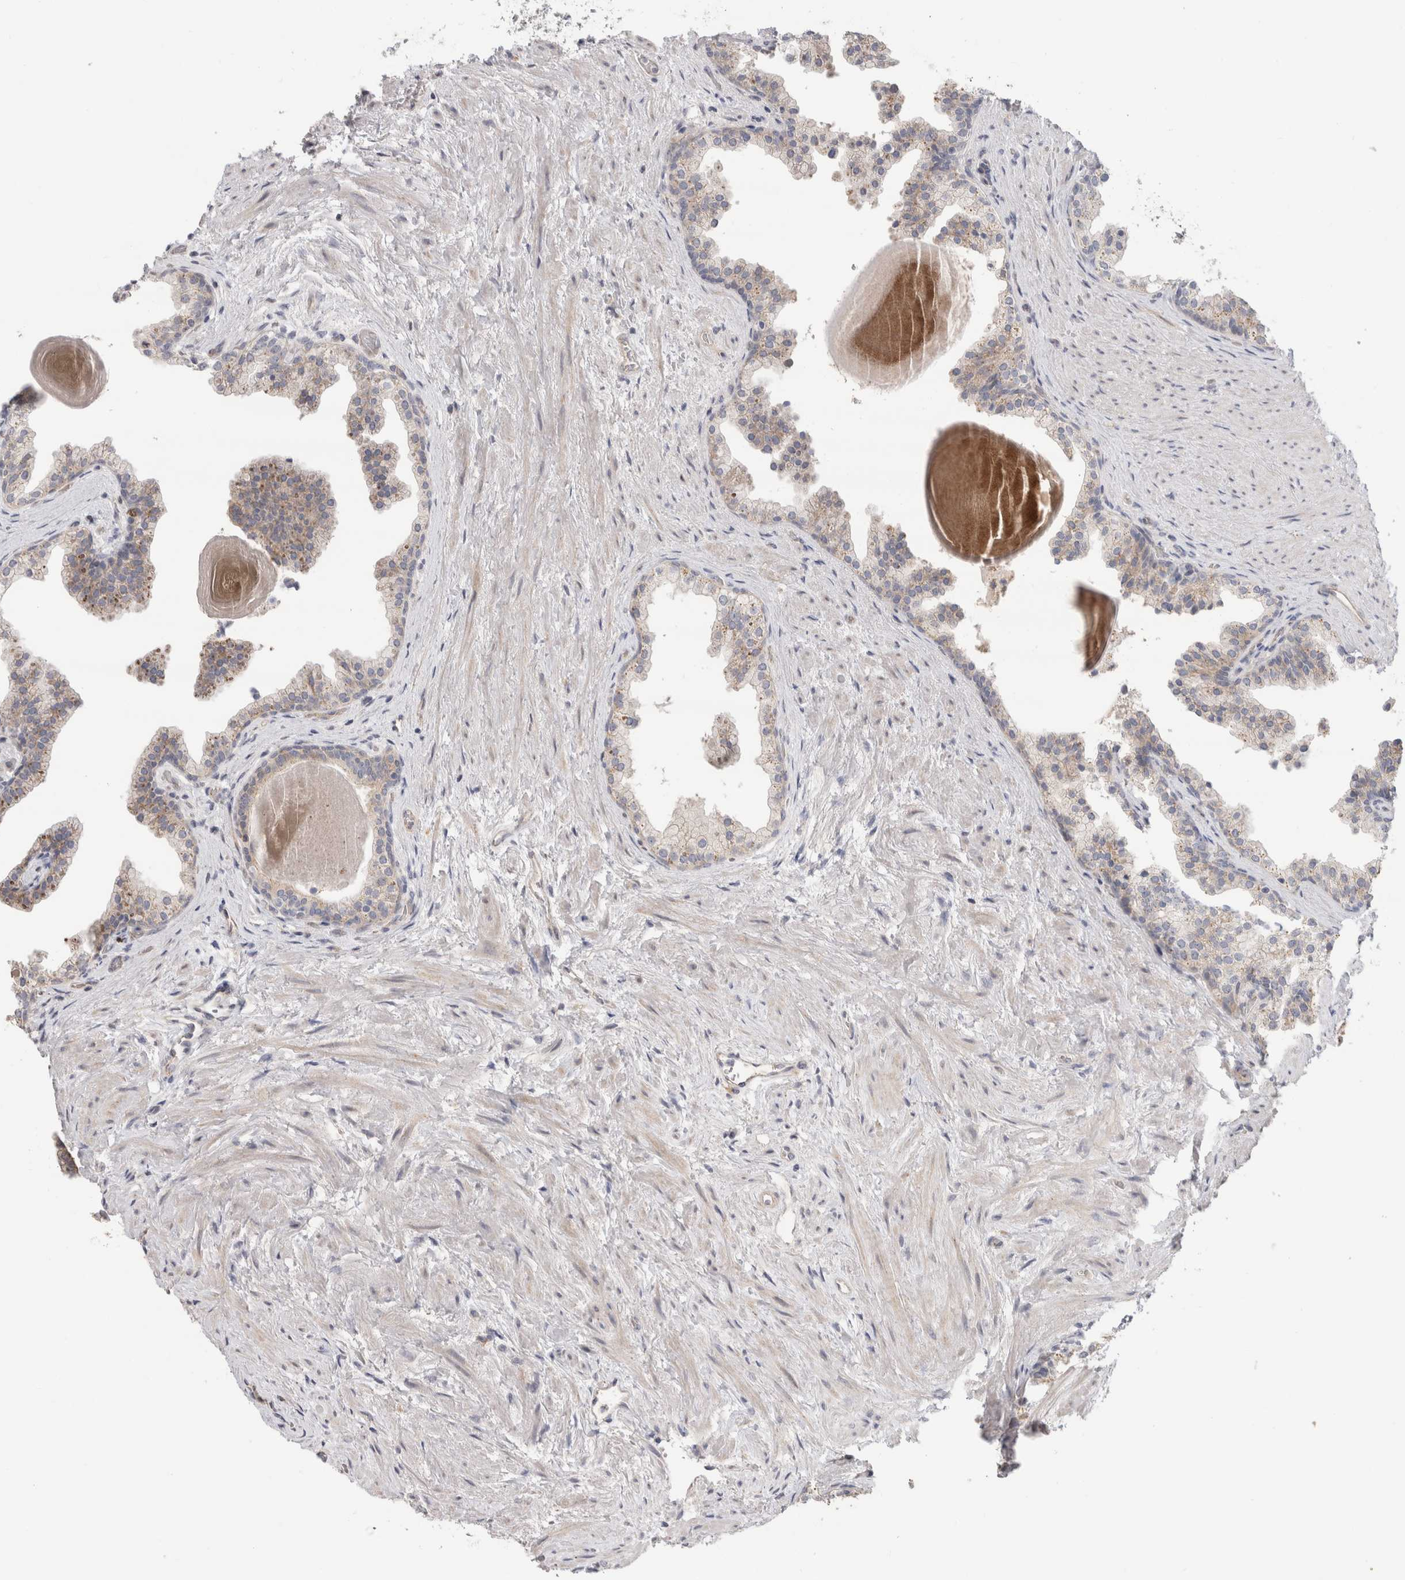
{"staining": {"intensity": "weak", "quantity": "25%-75%", "location": "cytoplasmic/membranous"}, "tissue": "prostate", "cell_type": "Glandular cells", "image_type": "normal", "snomed": [{"axis": "morphology", "description": "Normal tissue, NOS"}, {"axis": "topography", "description": "Prostate"}], "caption": "A micrograph of human prostate stained for a protein shows weak cytoplasmic/membranous brown staining in glandular cells. (Stains: DAB (3,3'-diaminobenzidine) in brown, nuclei in blue, Microscopy: brightfield microscopy at high magnification).", "gene": "AFP", "patient": {"sex": "male", "age": 48}}